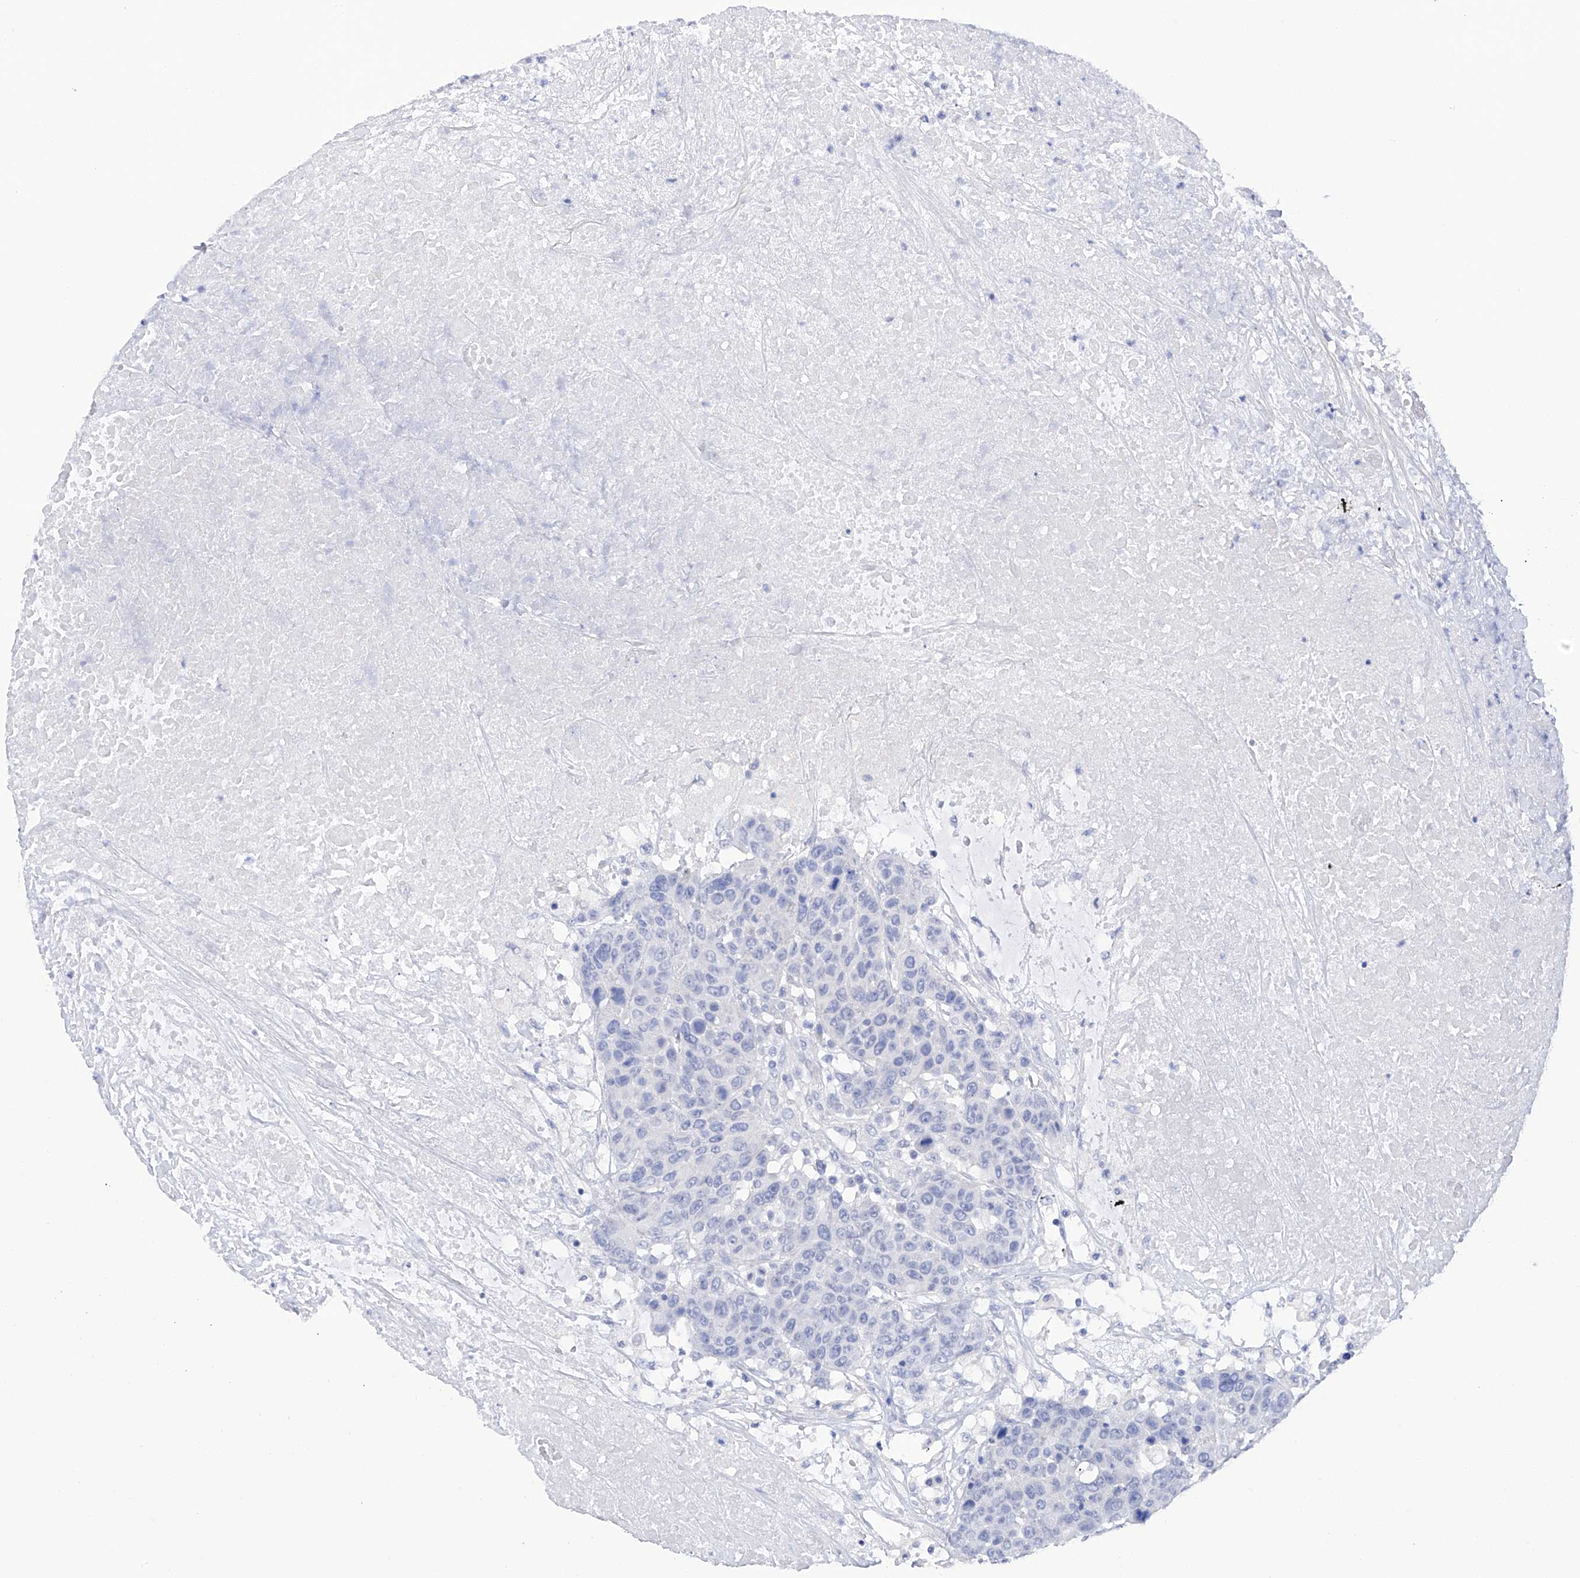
{"staining": {"intensity": "negative", "quantity": "none", "location": "none"}, "tissue": "breast cancer", "cell_type": "Tumor cells", "image_type": "cancer", "snomed": [{"axis": "morphology", "description": "Duct carcinoma"}, {"axis": "topography", "description": "Breast"}], "caption": "Tumor cells are negative for protein expression in human breast cancer.", "gene": "FLG", "patient": {"sex": "female", "age": 37}}